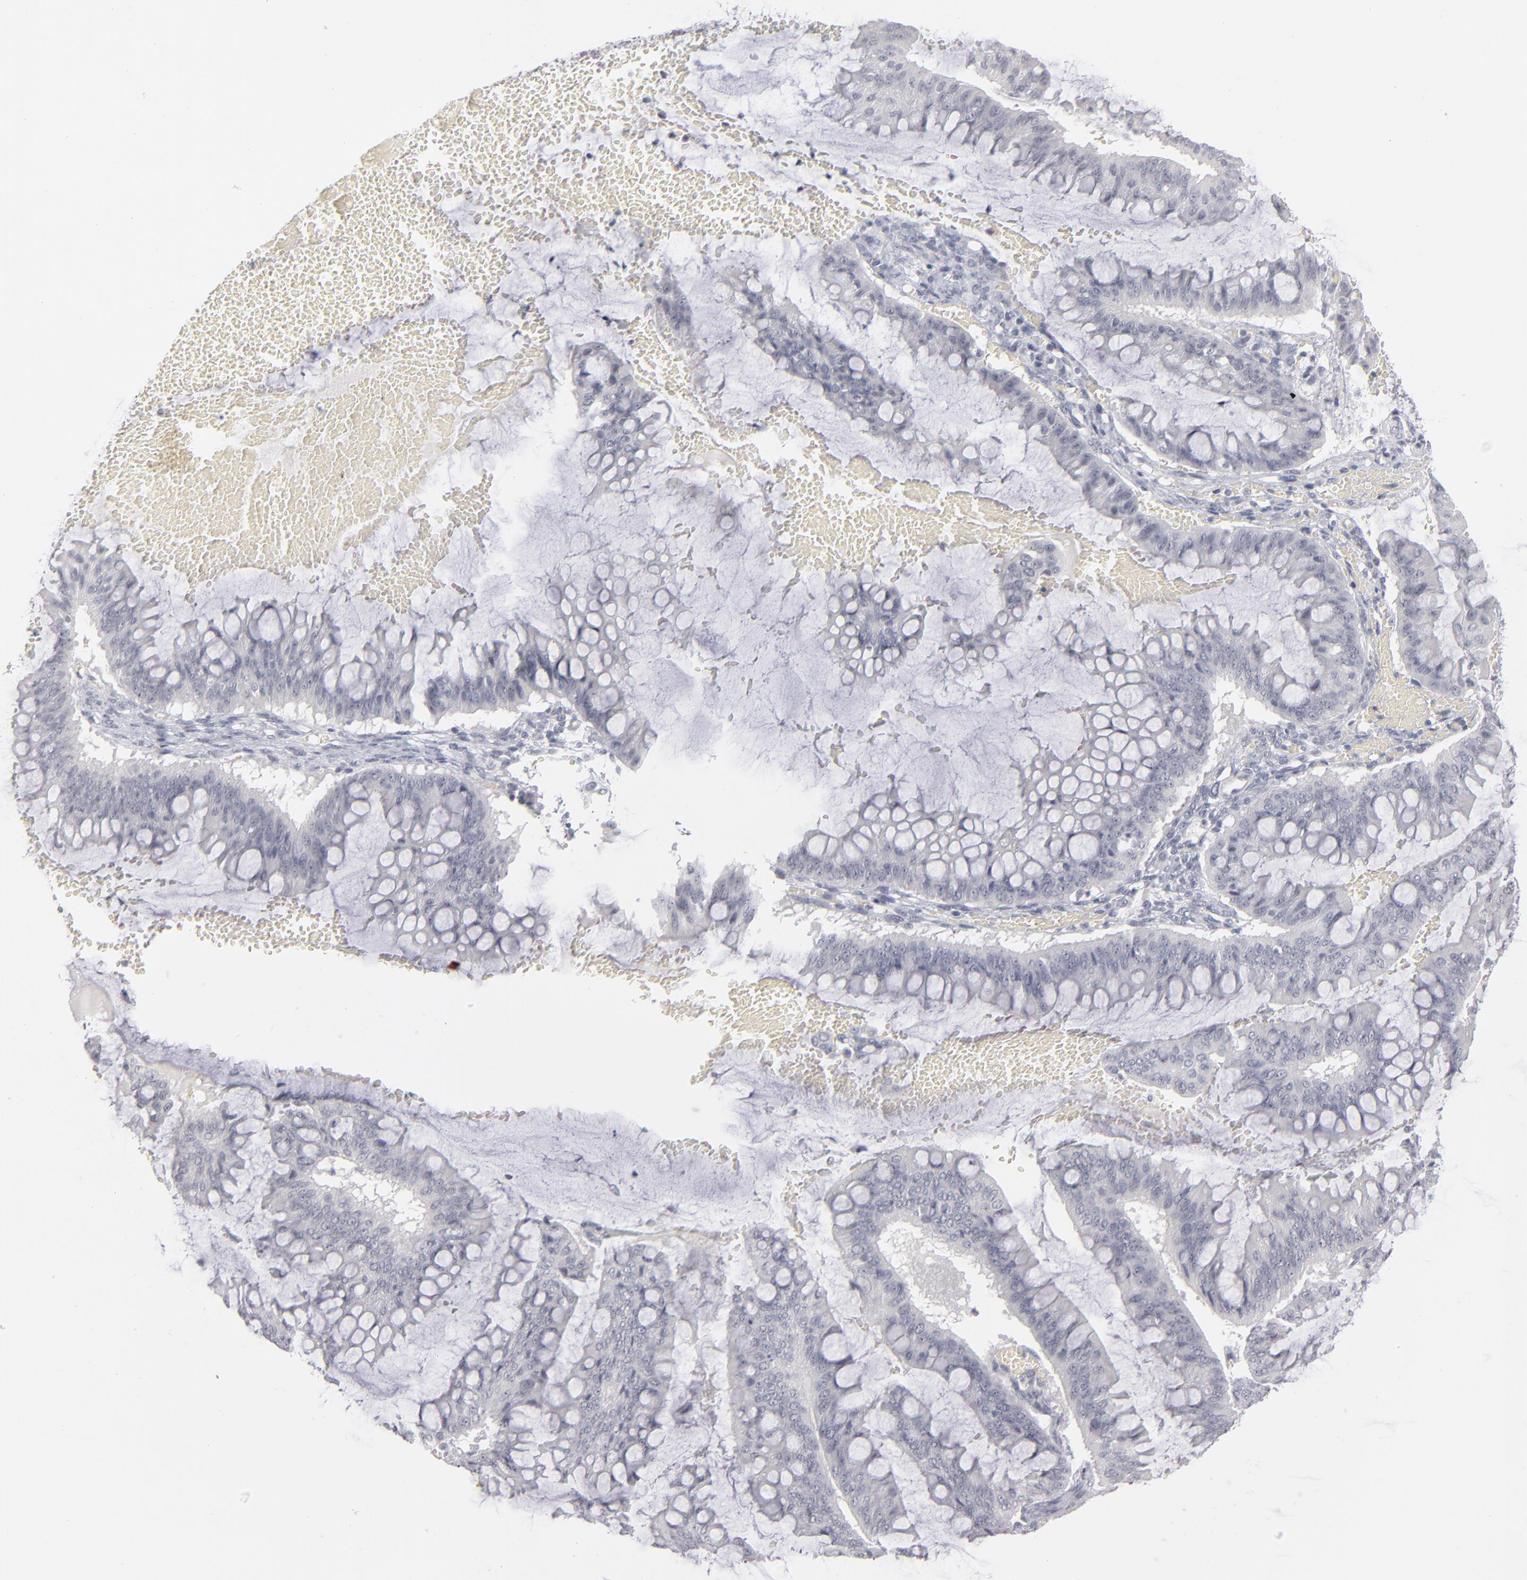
{"staining": {"intensity": "negative", "quantity": "none", "location": "none"}, "tissue": "ovarian cancer", "cell_type": "Tumor cells", "image_type": "cancer", "snomed": [{"axis": "morphology", "description": "Cystadenocarcinoma, mucinous, NOS"}, {"axis": "topography", "description": "Ovary"}], "caption": "Histopathology image shows no significant protein positivity in tumor cells of mucinous cystadenocarcinoma (ovarian).", "gene": "KIAA1210", "patient": {"sex": "female", "age": 73}}